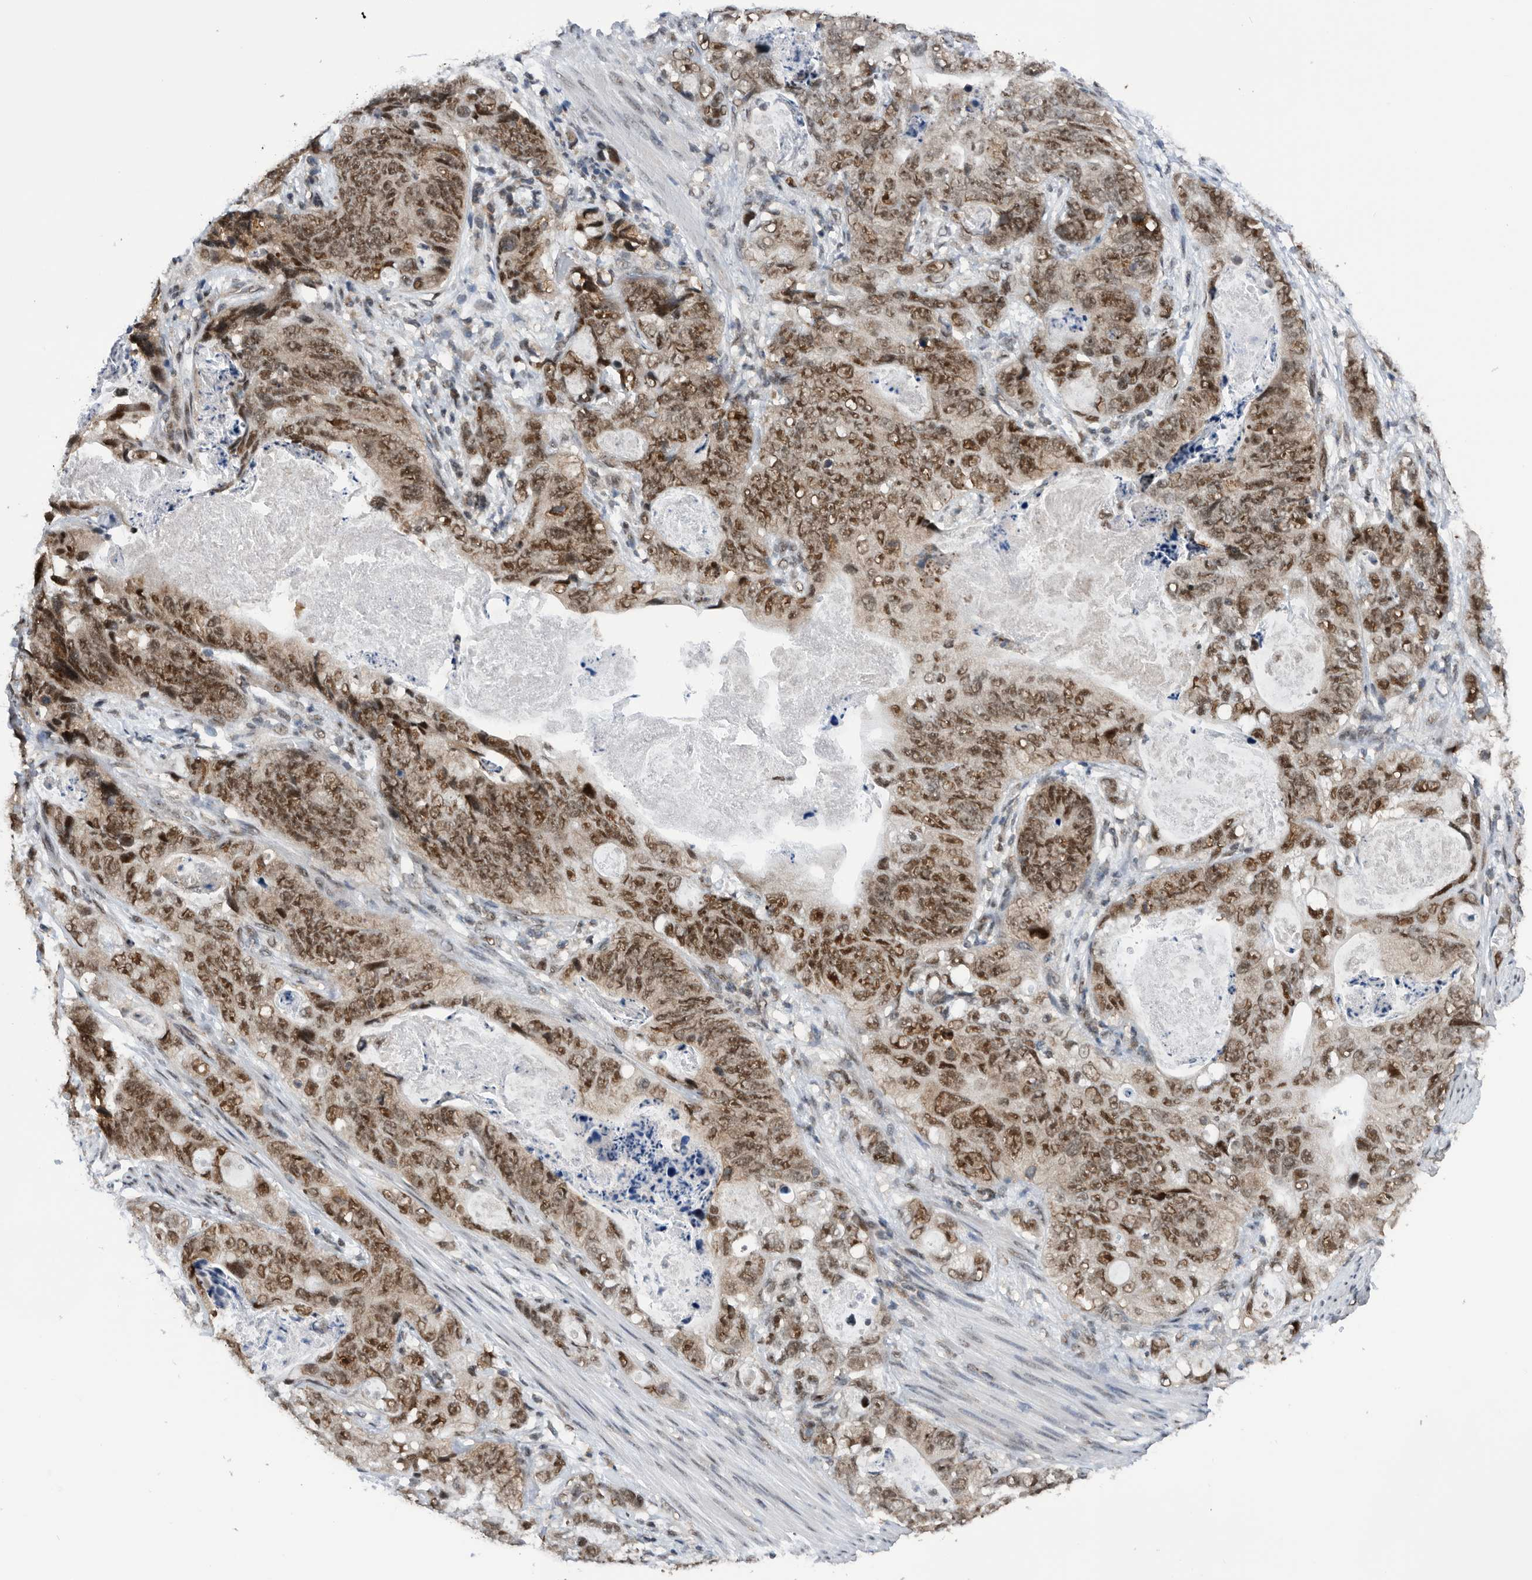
{"staining": {"intensity": "moderate", "quantity": ">75%", "location": "nuclear"}, "tissue": "stomach cancer", "cell_type": "Tumor cells", "image_type": "cancer", "snomed": [{"axis": "morphology", "description": "Normal tissue, NOS"}, {"axis": "morphology", "description": "Adenocarcinoma, NOS"}, {"axis": "topography", "description": "Stomach"}], "caption": "Adenocarcinoma (stomach) stained with immunohistochemistry displays moderate nuclear positivity in approximately >75% of tumor cells. (DAB (3,3'-diaminobenzidine) IHC with brightfield microscopy, high magnification).", "gene": "ZNF260", "patient": {"sex": "female", "age": 89}}